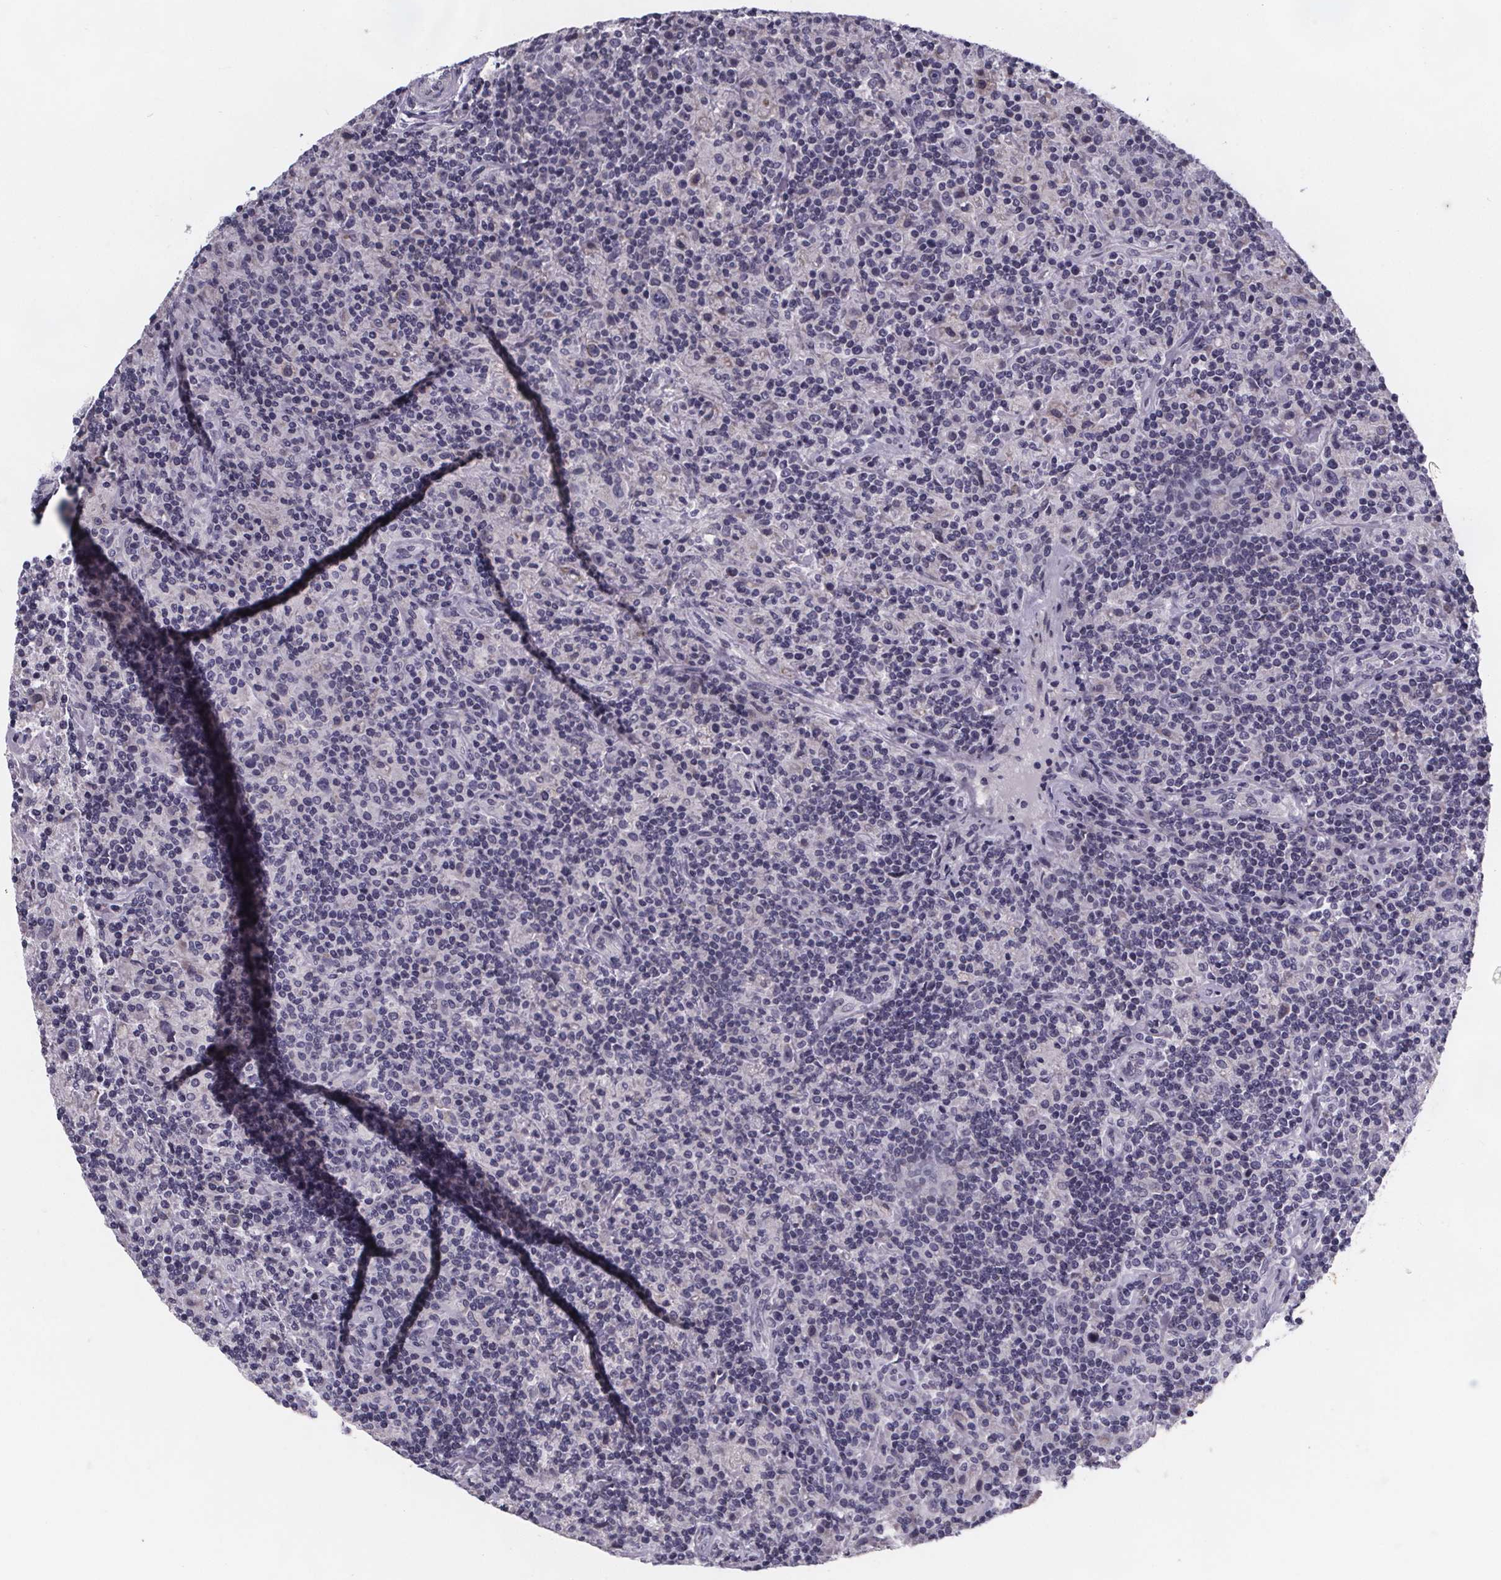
{"staining": {"intensity": "negative", "quantity": "none", "location": "none"}, "tissue": "lymphoma", "cell_type": "Tumor cells", "image_type": "cancer", "snomed": [{"axis": "morphology", "description": "Hodgkin's disease, NOS"}, {"axis": "topography", "description": "Lymph node"}], "caption": "Lymphoma was stained to show a protein in brown. There is no significant expression in tumor cells.", "gene": "PAH", "patient": {"sex": "male", "age": 70}}